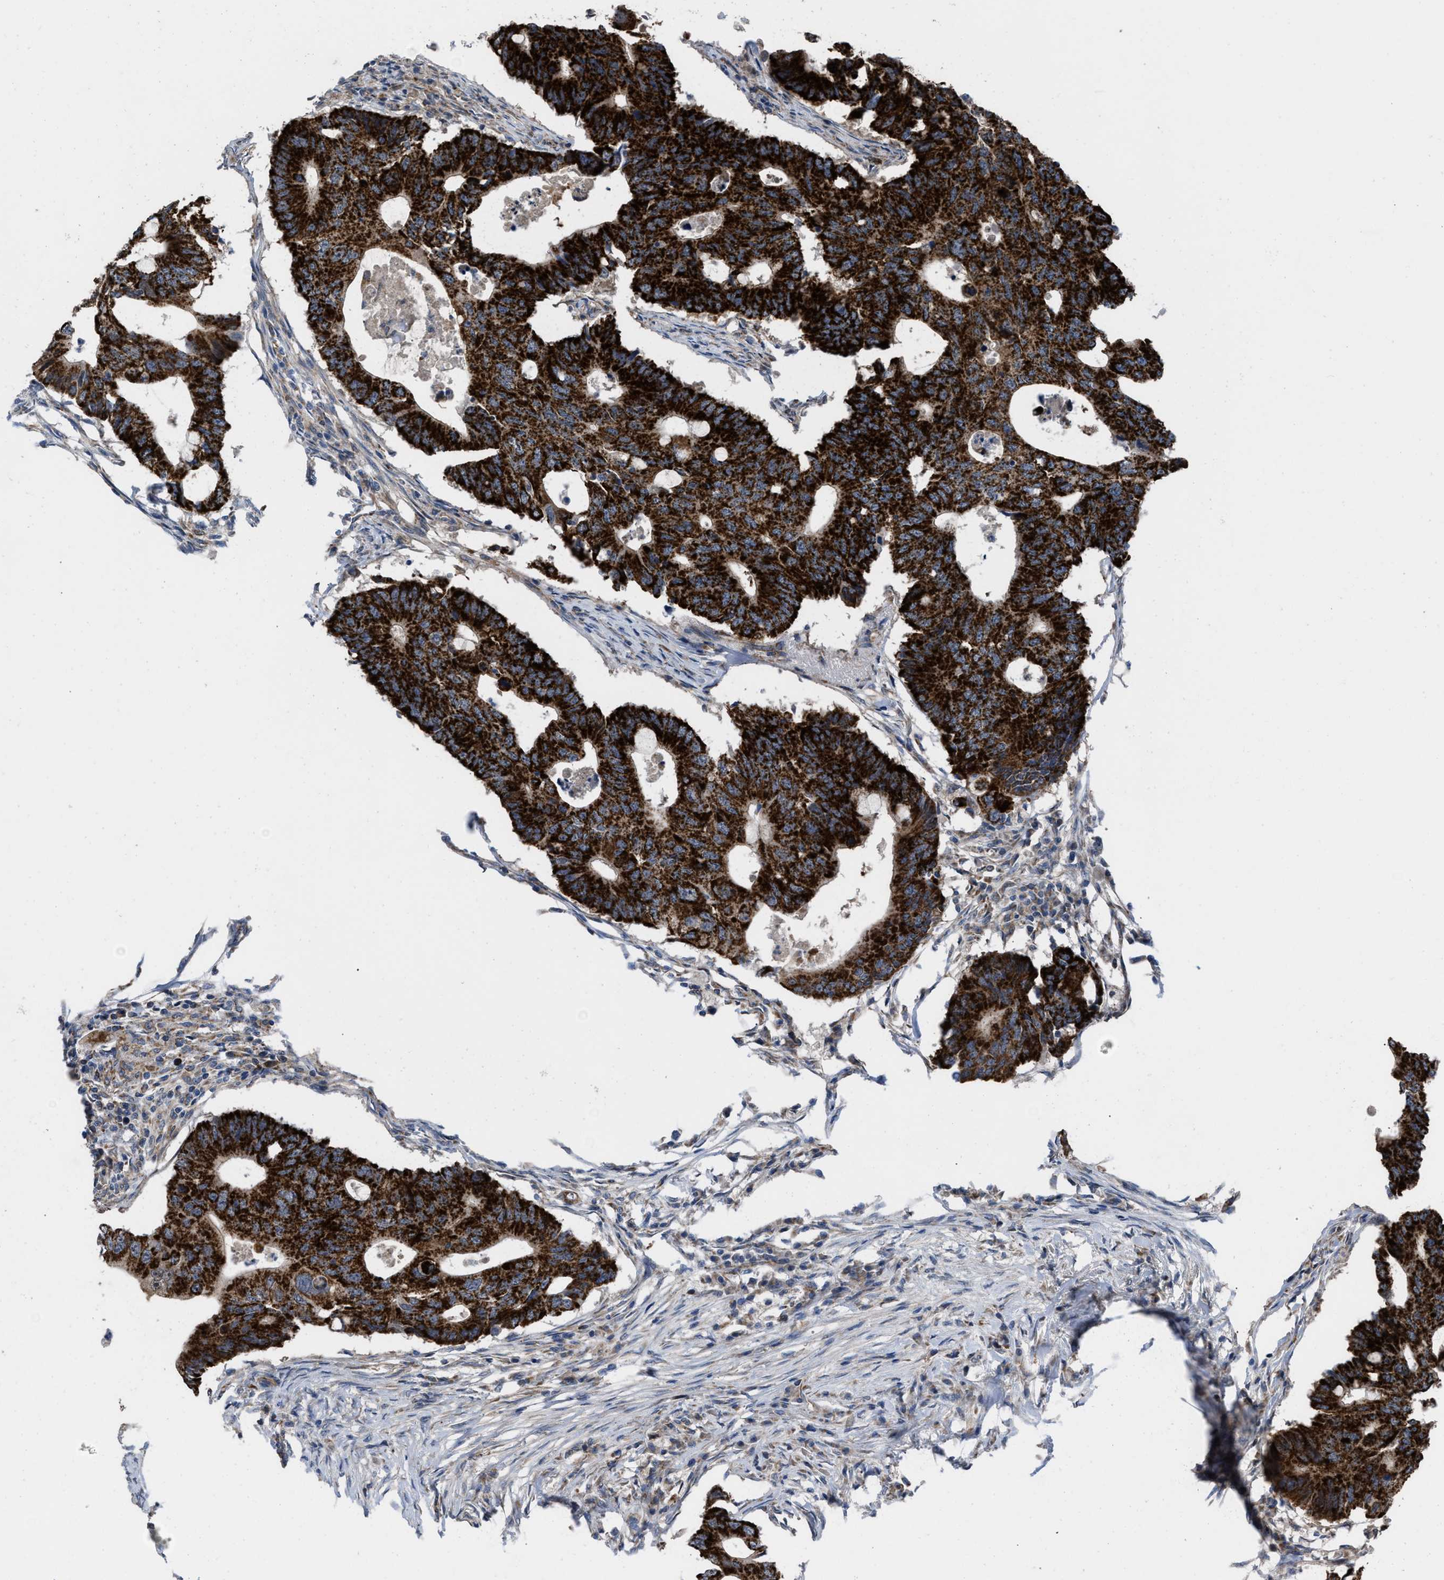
{"staining": {"intensity": "strong", "quantity": ">75%", "location": "cytoplasmic/membranous"}, "tissue": "colorectal cancer", "cell_type": "Tumor cells", "image_type": "cancer", "snomed": [{"axis": "morphology", "description": "Adenocarcinoma, NOS"}, {"axis": "topography", "description": "Colon"}], "caption": "Adenocarcinoma (colorectal) stained for a protein reveals strong cytoplasmic/membranous positivity in tumor cells. The staining was performed using DAB (3,3'-diaminobenzidine), with brown indicating positive protein expression. Nuclei are stained blue with hematoxylin.", "gene": "AKAP1", "patient": {"sex": "male", "age": 71}}